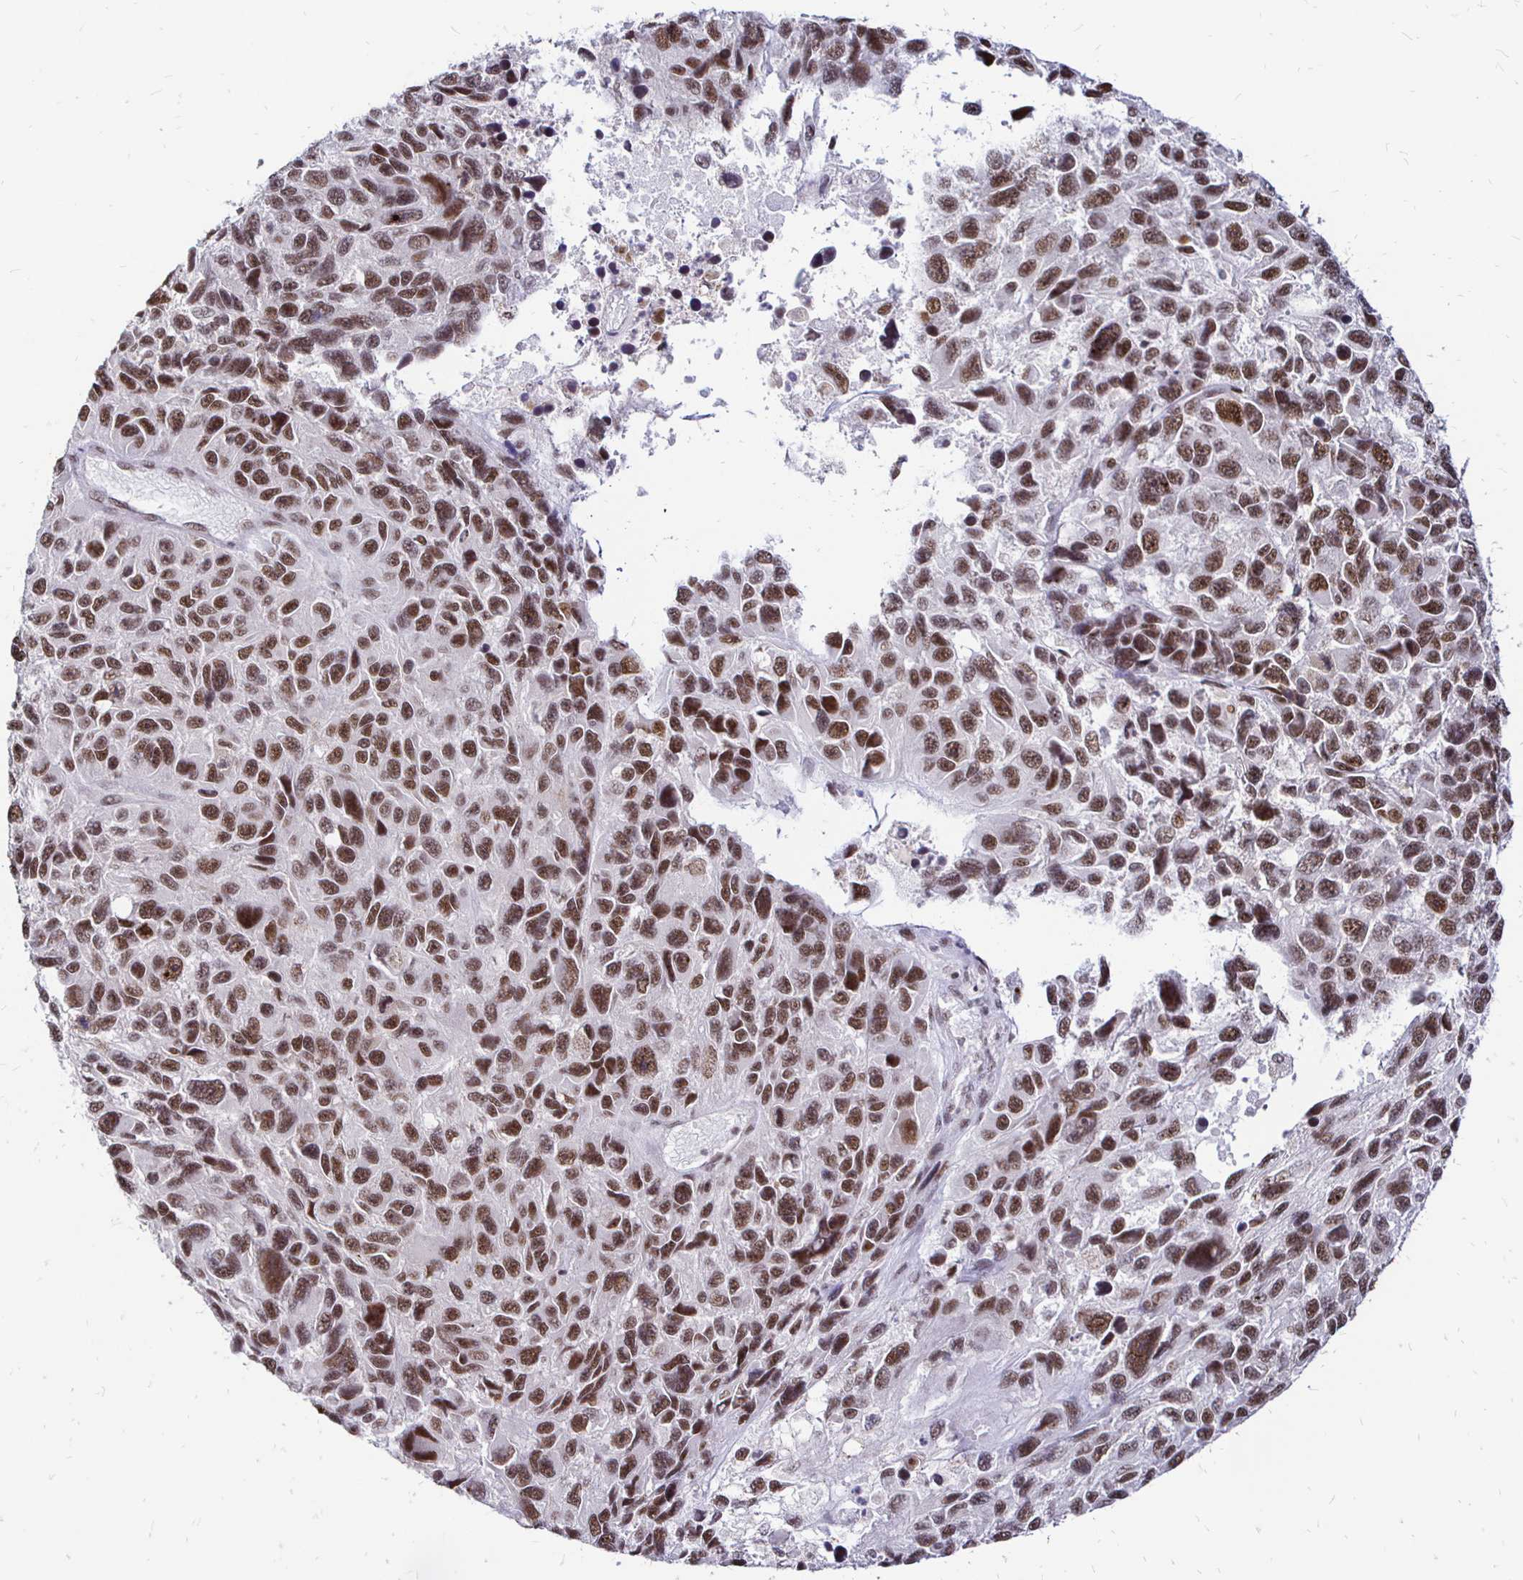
{"staining": {"intensity": "moderate", "quantity": ">75%", "location": "nuclear"}, "tissue": "melanoma", "cell_type": "Tumor cells", "image_type": "cancer", "snomed": [{"axis": "morphology", "description": "Malignant melanoma, NOS"}, {"axis": "topography", "description": "Skin"}], "caption": "Immunohistochemical staining of malignant melanoma displays medium levels of moderate nuclear staining in approximately >75% of tumor cells.", "gene": "SIN3A", "patient": {"sex": "male", "age": 53}}